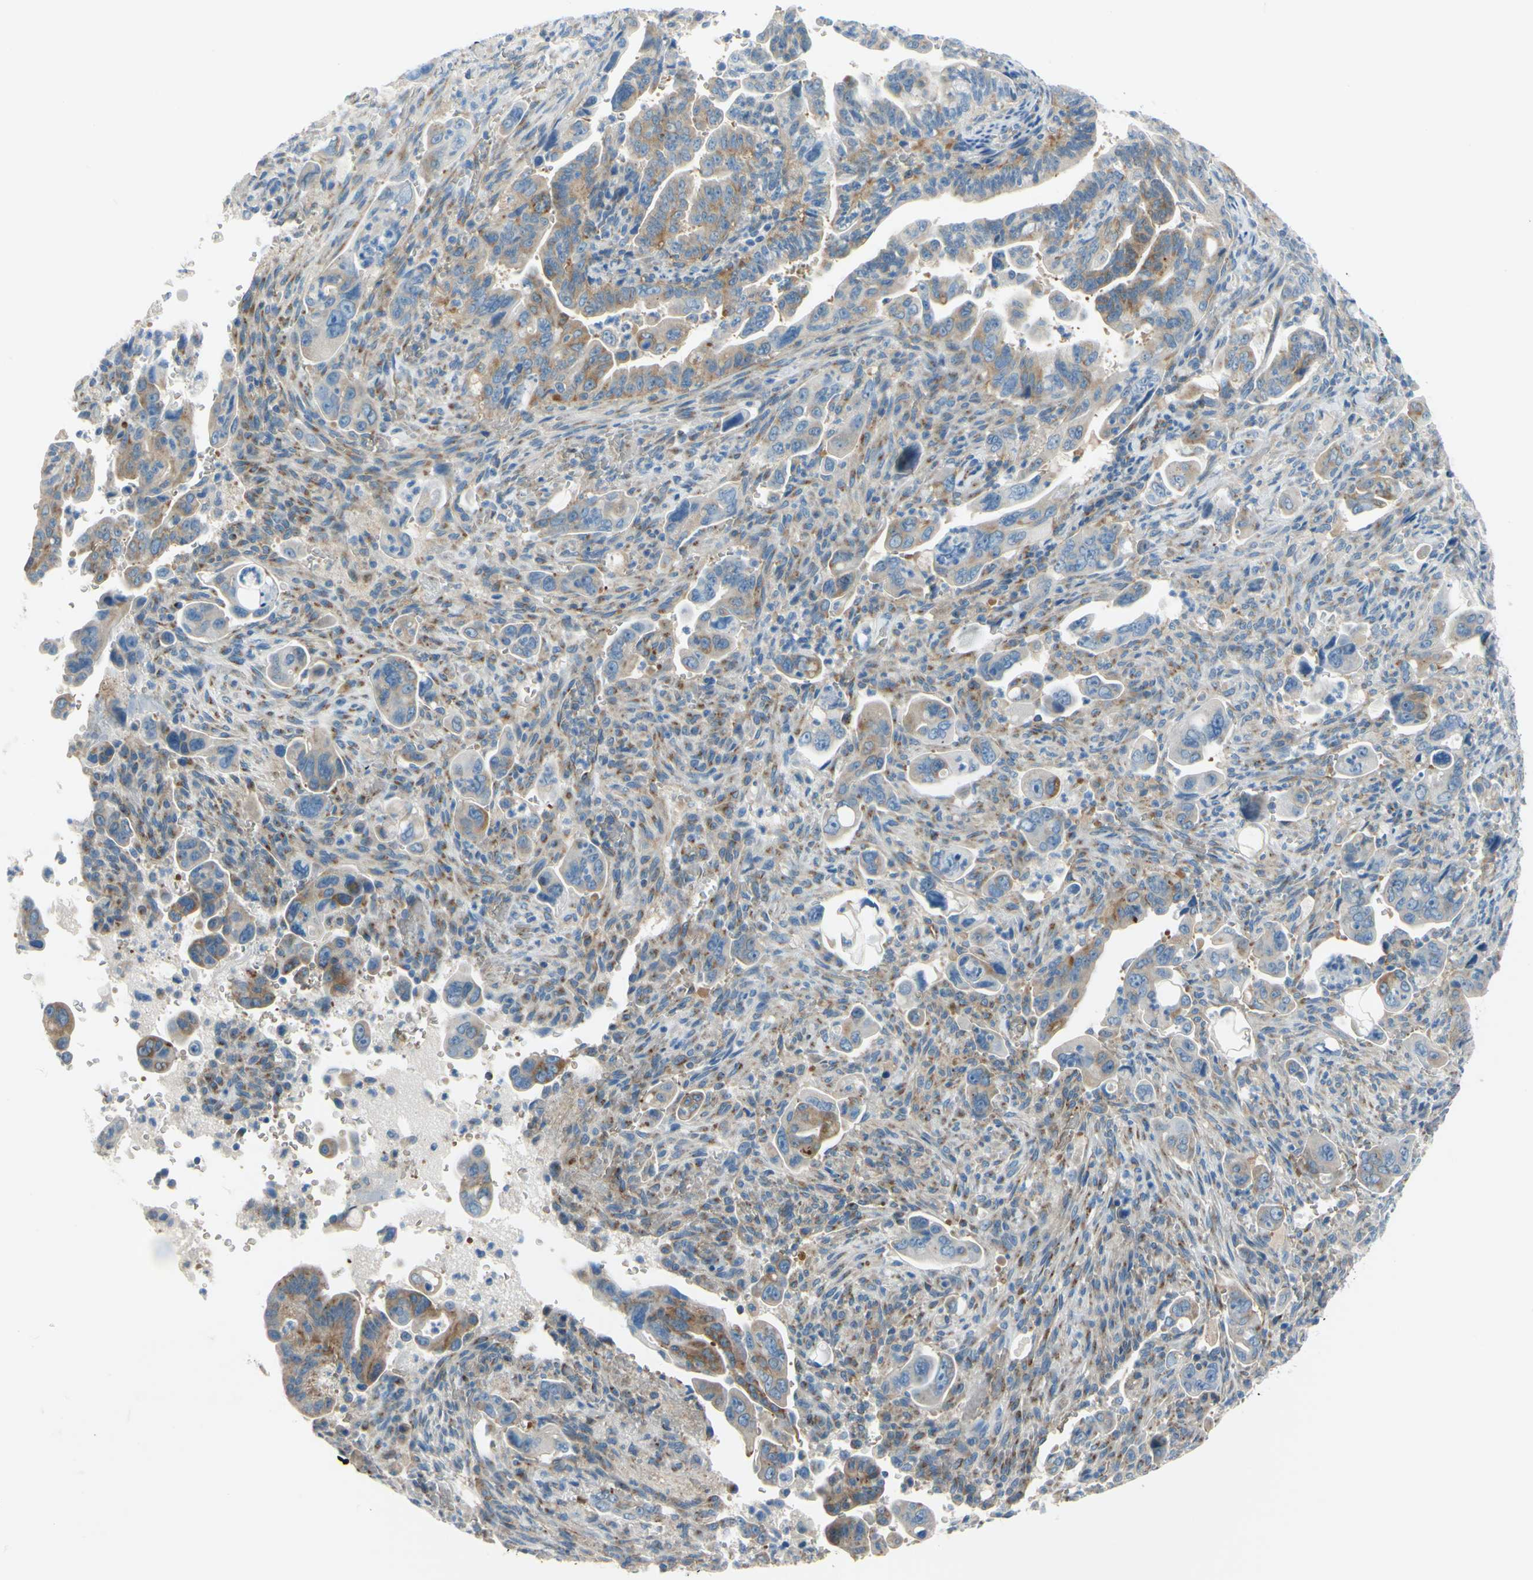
{"staining": {"intensity": "moderate", "quantity": ">75%", "location": "cytoplasmic/membranous"}, "tissue": "pancreatic cancer", "cell_type": "Tumor cells", "image_type": "cancer", "snomed": [{"axis": "morphology", "description": "Adenocarcinoma, NOS"}, {"axis": "topography", "description": "Pancreas"}], "caption": "Immunohistochemical staining of human pancreatic cancer displays medium levels of moderate cytoplasmic/membranous protein staining in about >75% of tumor cells.", "gene": "FRMD4B", "patient": {"sex": "male", "age": 70}}